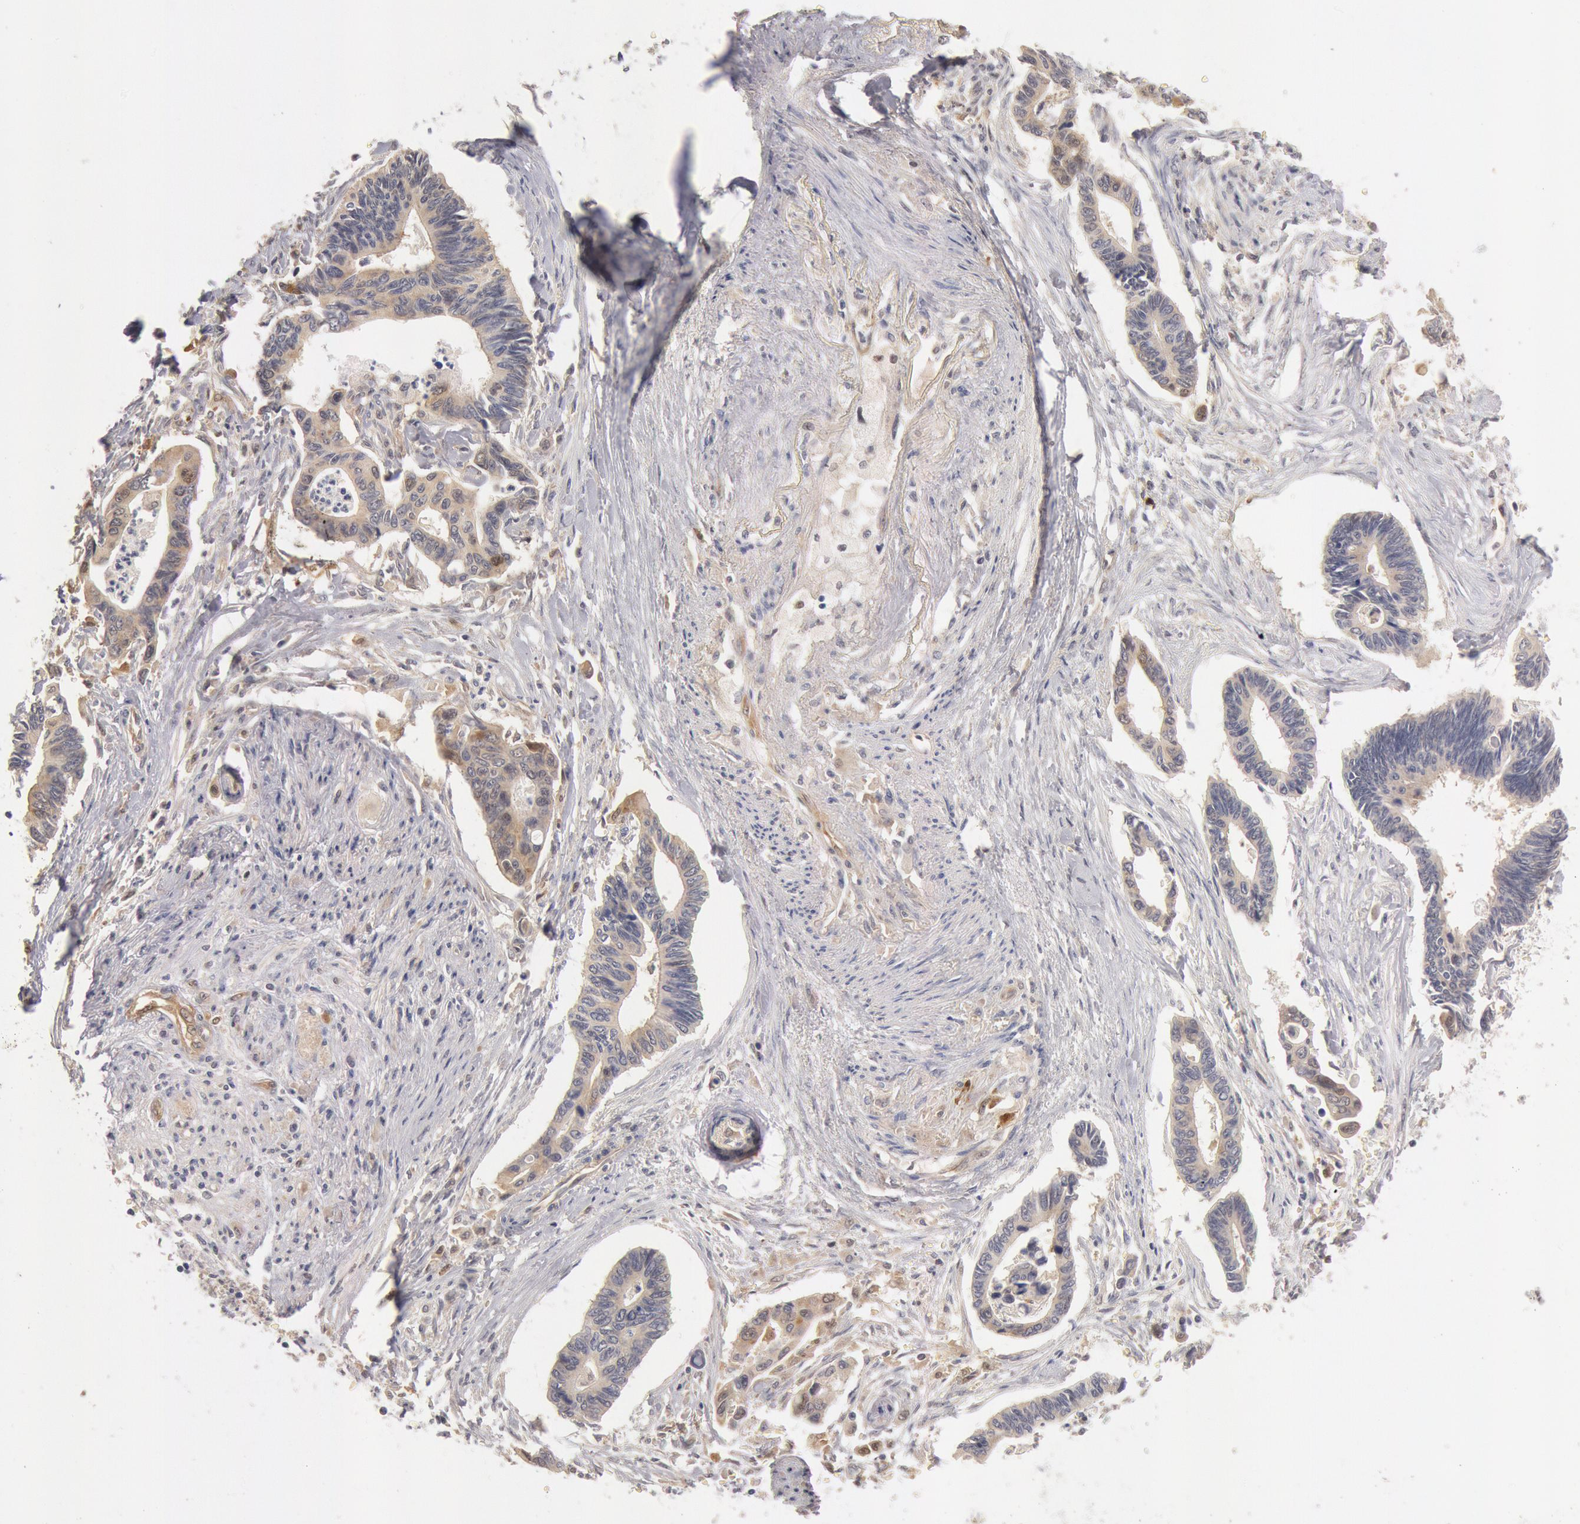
{"staining": {"intensity": "weak", "quantity": ">75%", "location": "cytoplasmic/membranous"}, "tissue": "pancreatic cancer", "cell_type": "Tumor cells", "image_type": "cancer", "snomed": [{"axis": "morphology", "description": "Adenocarcinoma, NOS"}, {"axis": "topography", "description": "Pancreas"}], "caption": "Human pancreatic cancer stained for a protein (brown) exhibits weak cytoplasmic/membranous positive positivity in approximately >75% of tumor cells.", "gene": "DNAJA1", "patient": {"sex": "female", "age": 70}}